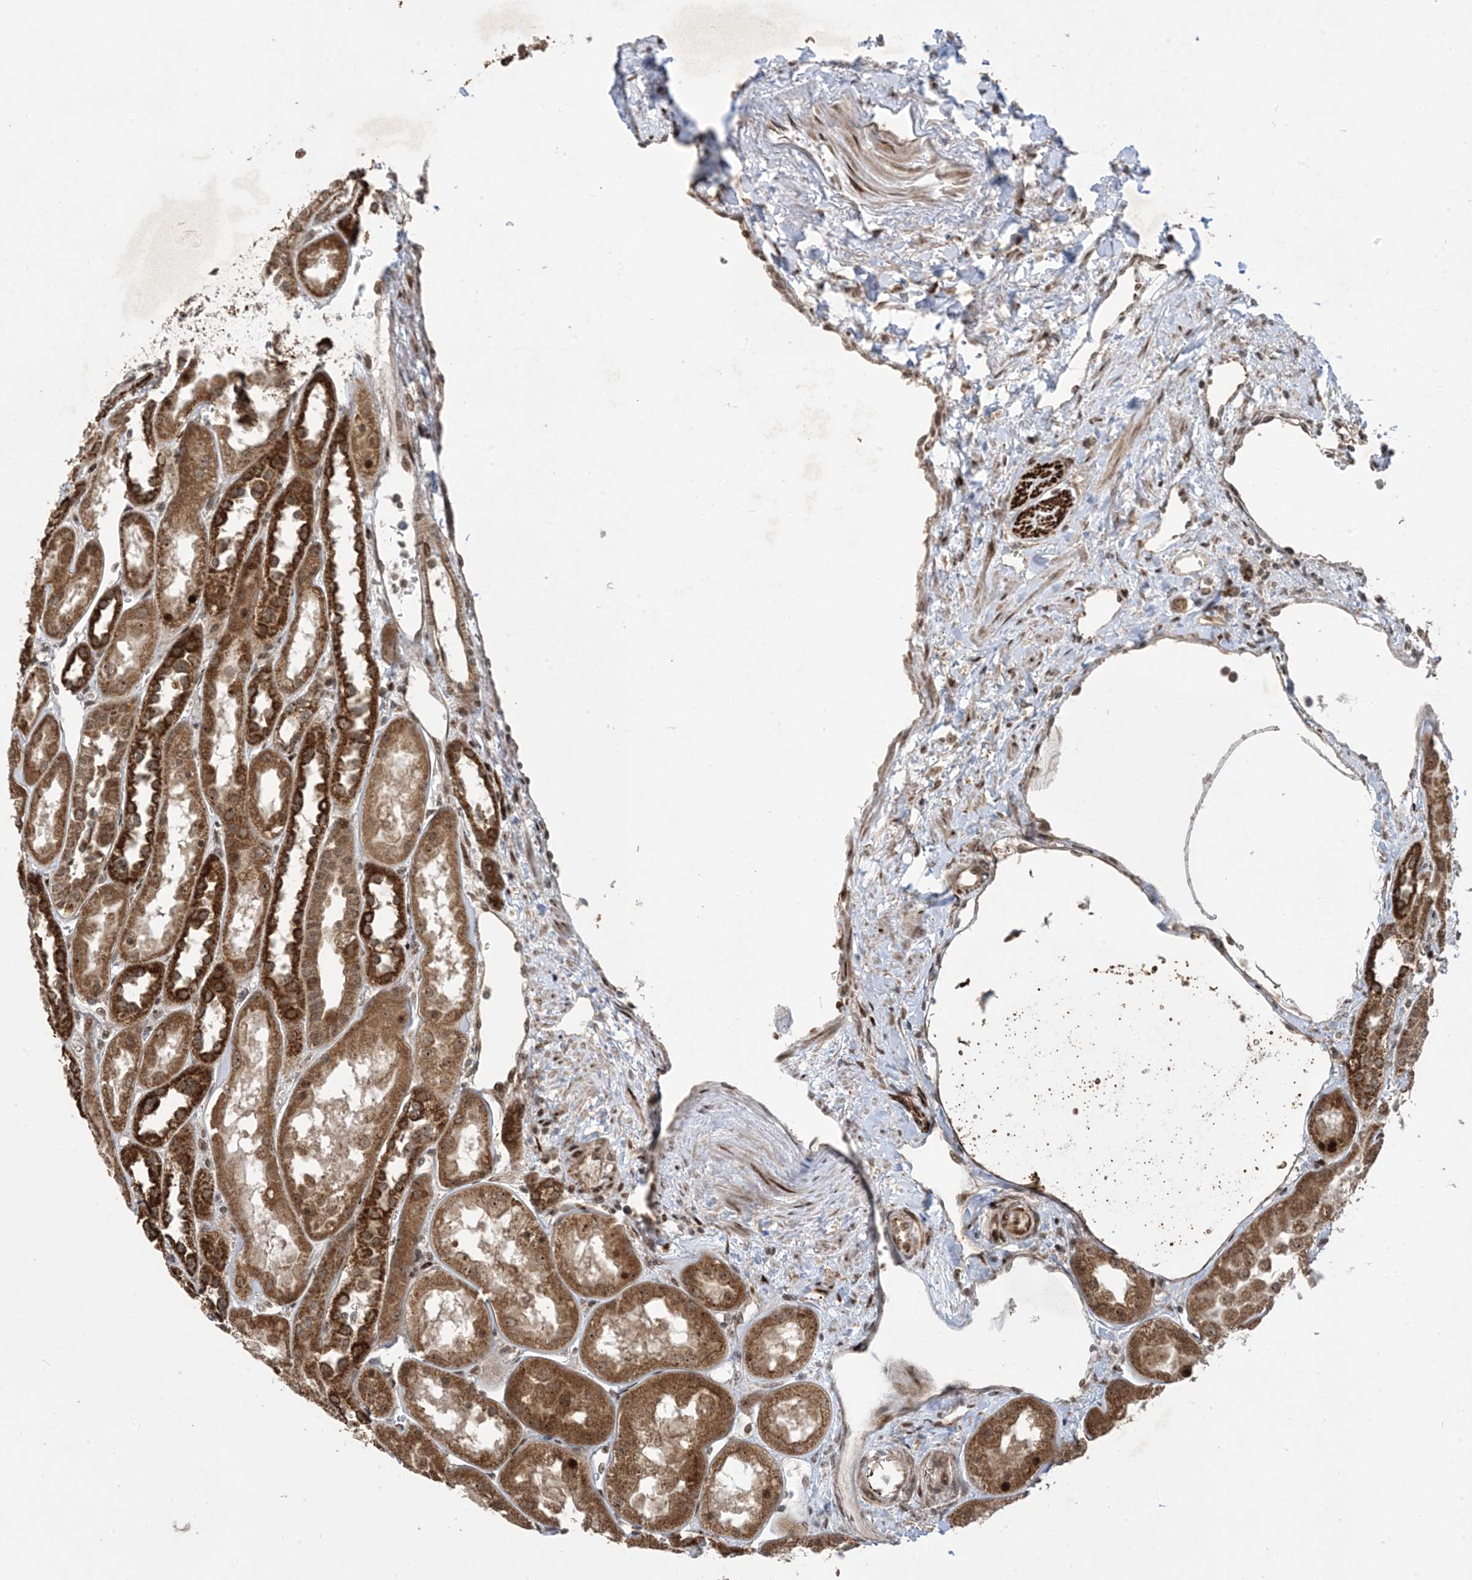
{"staining": {"intensity": "moderate", "quantity": ">75%", "location": "cytoplasmic/membranous,nuclear"}, "tissue": "kidney", "cell_type": "Cells in glomeruli", "image_type": "normal", "snomed": [{"axis": "morphology", "description": "Normal tissue, NOS"}, {"axis": "topography", "description": "Kidney"}], "caption": "A brown stain shows moderate cytoplasmic/membranous,nuclear expression of a protein in cells in glomeruli of benign kidney. (DAB IHC, brown staining for protein, blue staining for nuclei).", "gene": "FAM9B", "patient": {"sex": "male", "age": 70}}